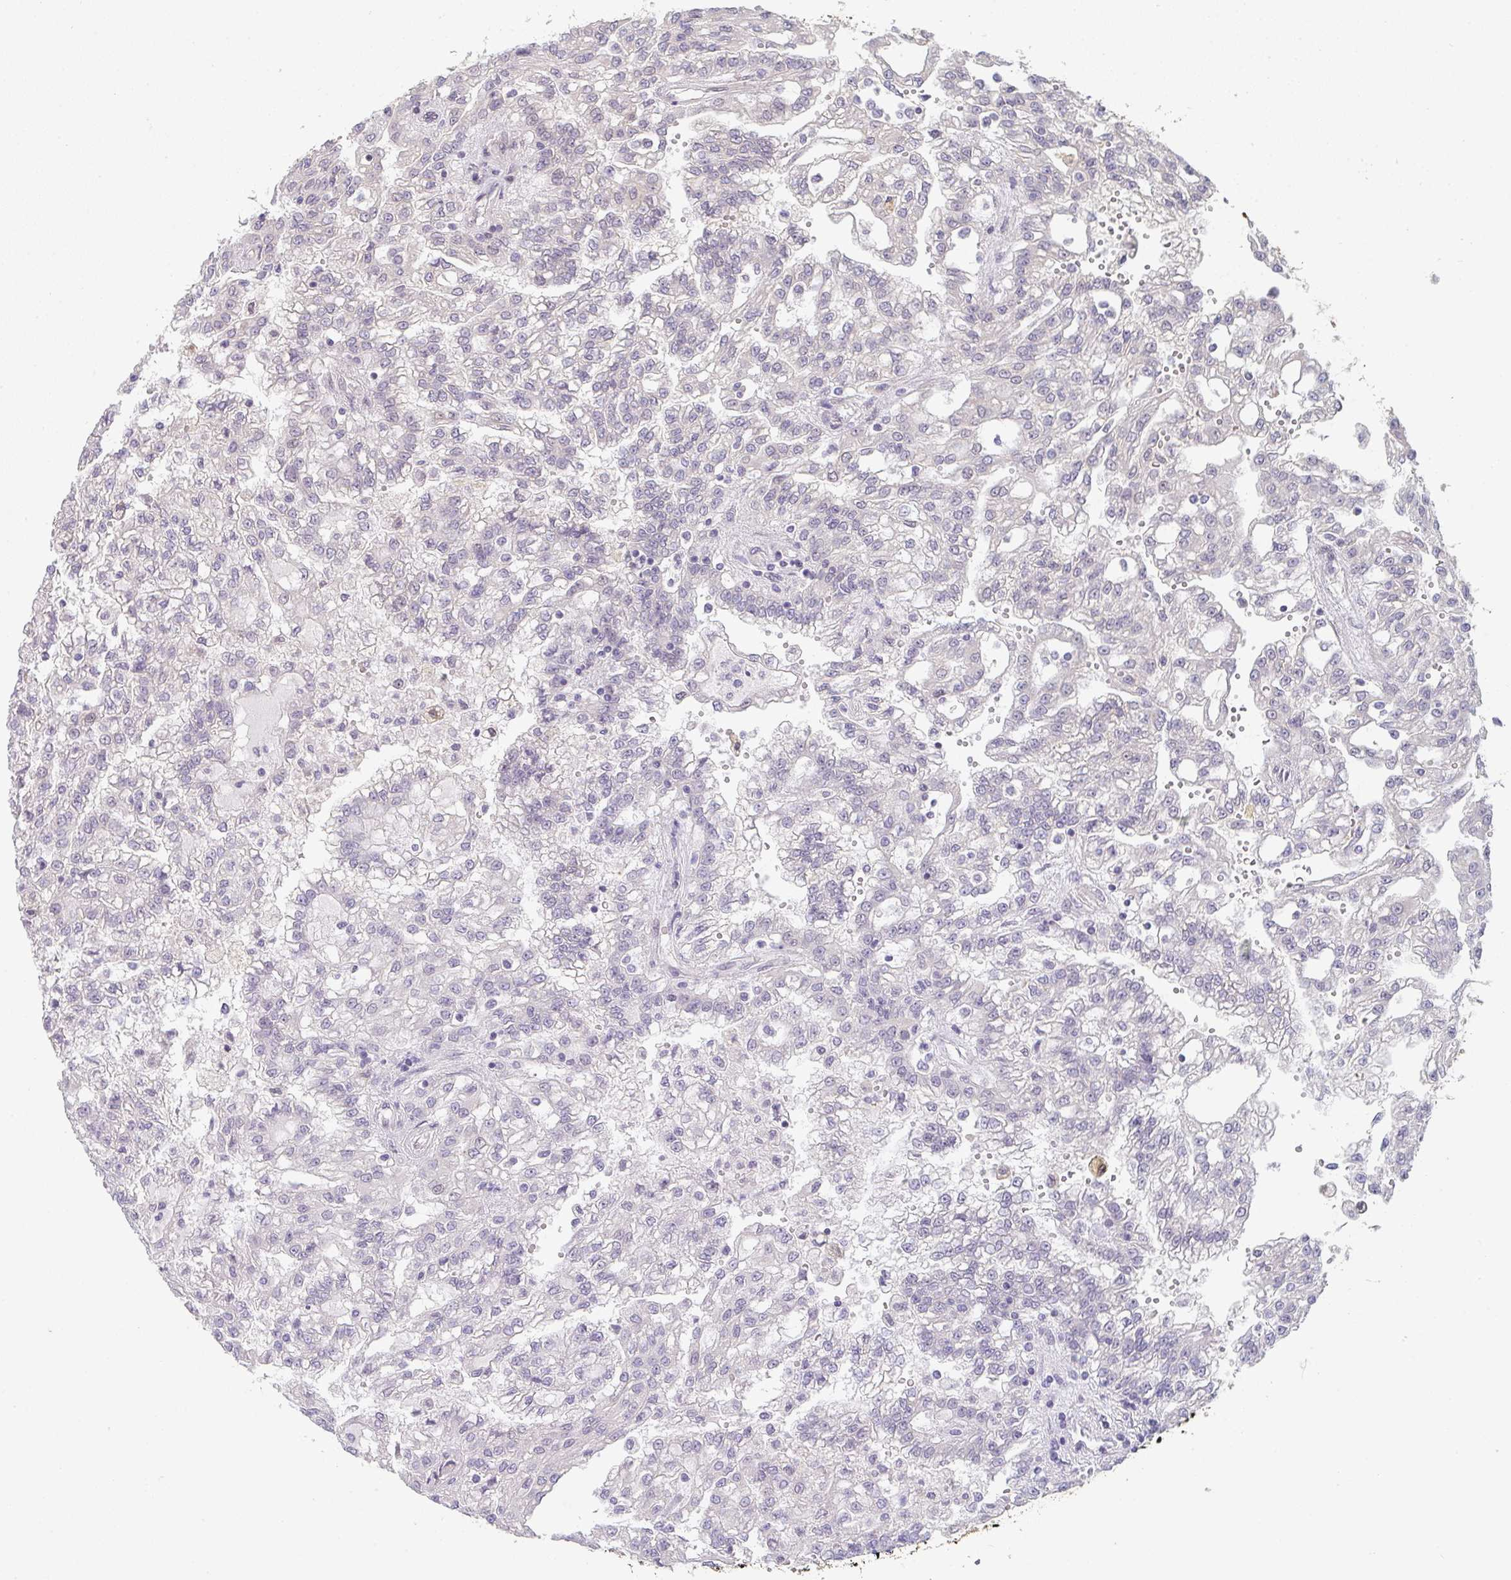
{"staining": {"intensity": "negative", "quantity": "none", "location": "none"}, "tissue": "renal cancer", "cell_type": "Tumor cells", "image_type": "cancer", "snomed": [{"axis": "morphology", "description": "Adenocarcinoma, NOS"}, {"axis": "topography", "description": "Kidney"}], "caption": "This histopathology image is of renal cancer (adenocarcinoma) stained with IHC to label a protein in brown with the nuclei are counter-stained blue. There is no staining in tumor cells. (Stains: DAB immunohistochemistry (IHC) with hematoxylin counter stain, Microscopy: brightfield microscopy at high magnification).", "gene": "TNFRSF10A", "patient": {"sex": "male", "age": 63}}